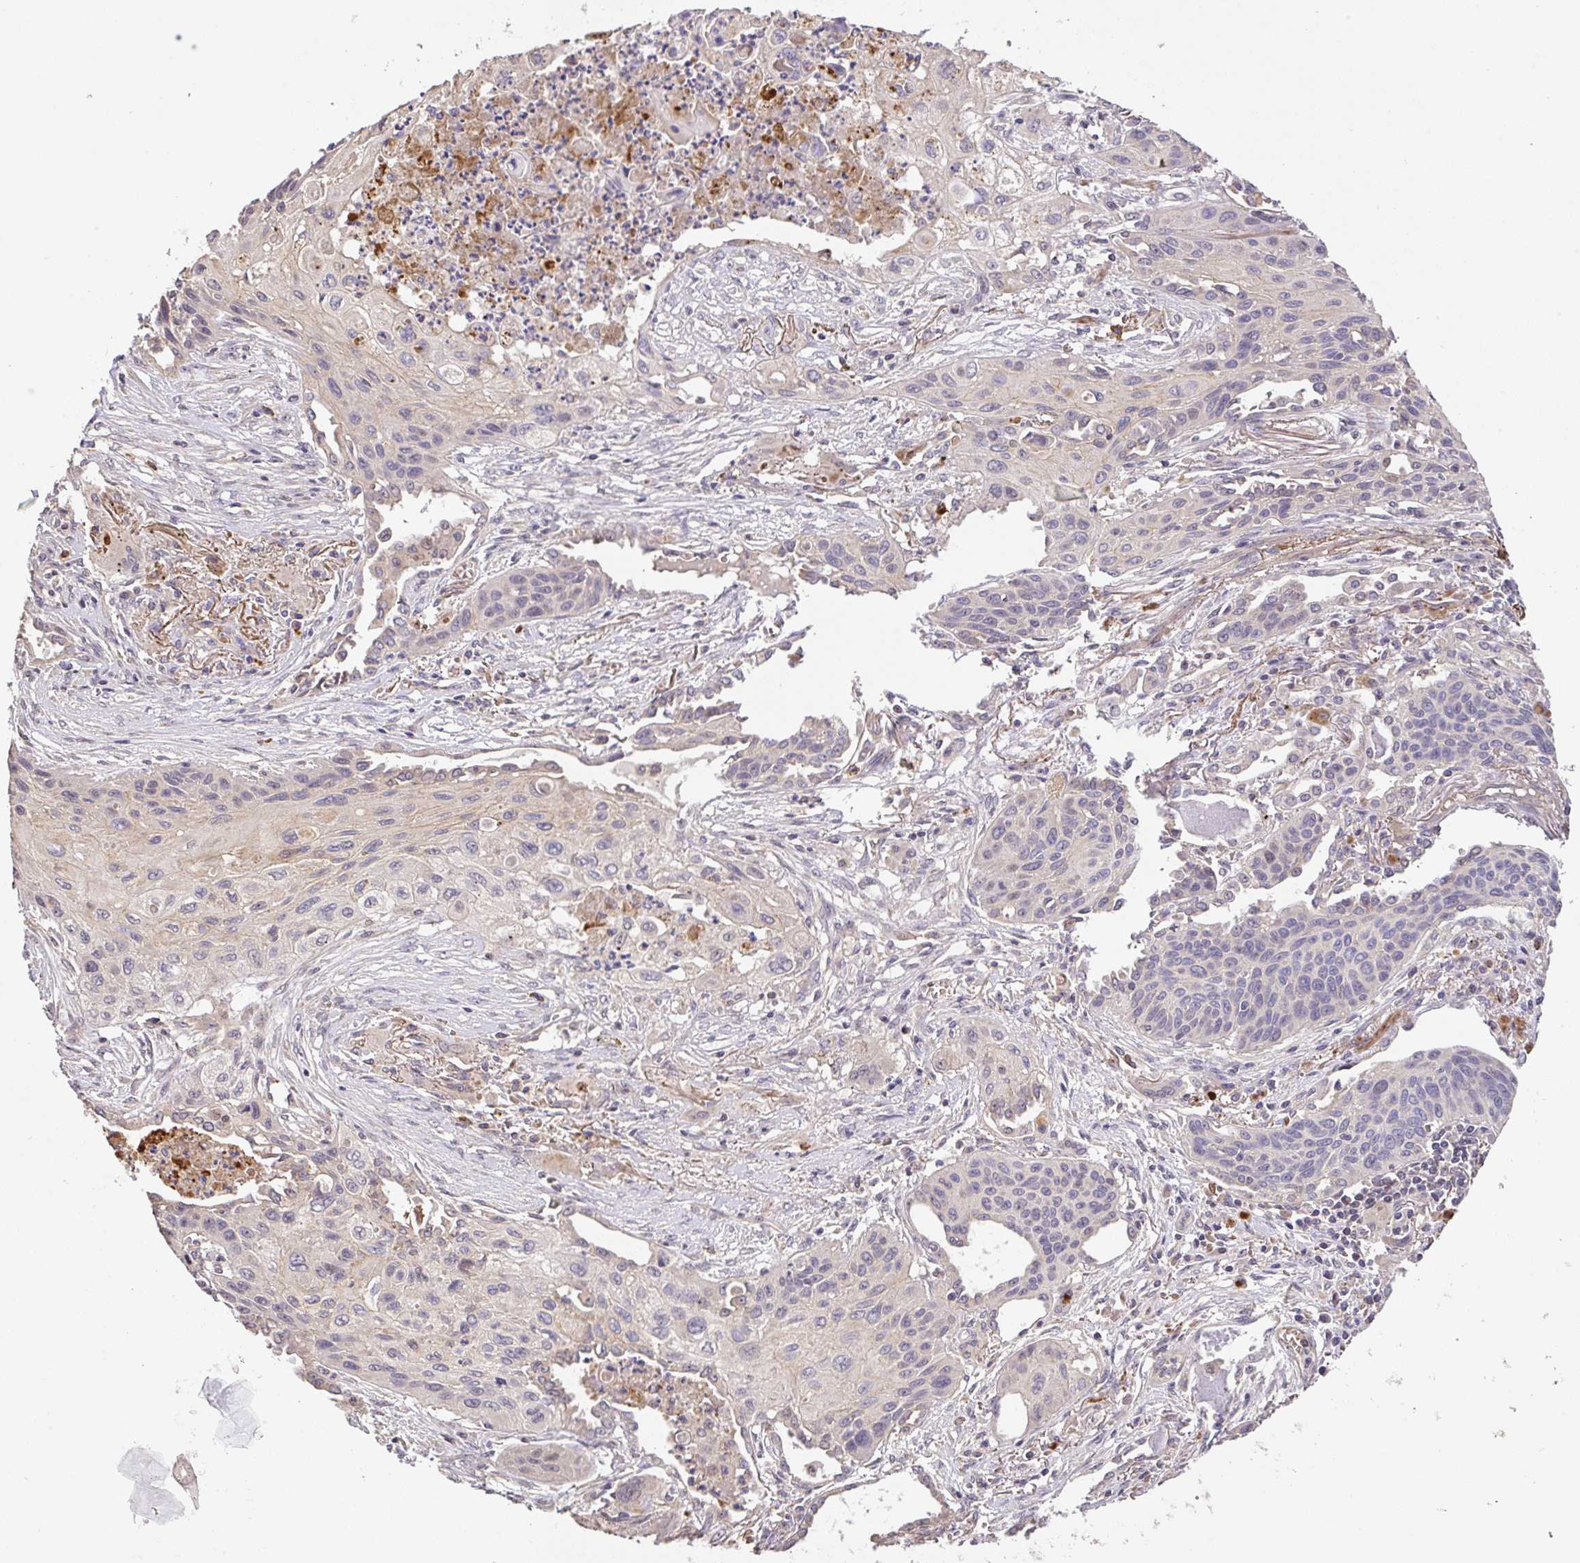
{"staining": {"intensity": "negative", "quantity": "none", "location": "none"}, "tissue": "lung cancer", "cell_type": "Tumor cells", "image_type": "cancer", "snomed": [{"axis": "morphology", "description": "Squamous cell carcinoma, NOS"}, {"axis": "topography", "description": "Lung"}], "caption": "High magnification brightfield microscopy of lung squamous cell carcinoma stained with DAB (brown) and counterstained with hematoxylin (blue): tumor cells show no significant expression.", "gene": "C1QTNF9B", "patient": {"sex": "male", "age": 71}}